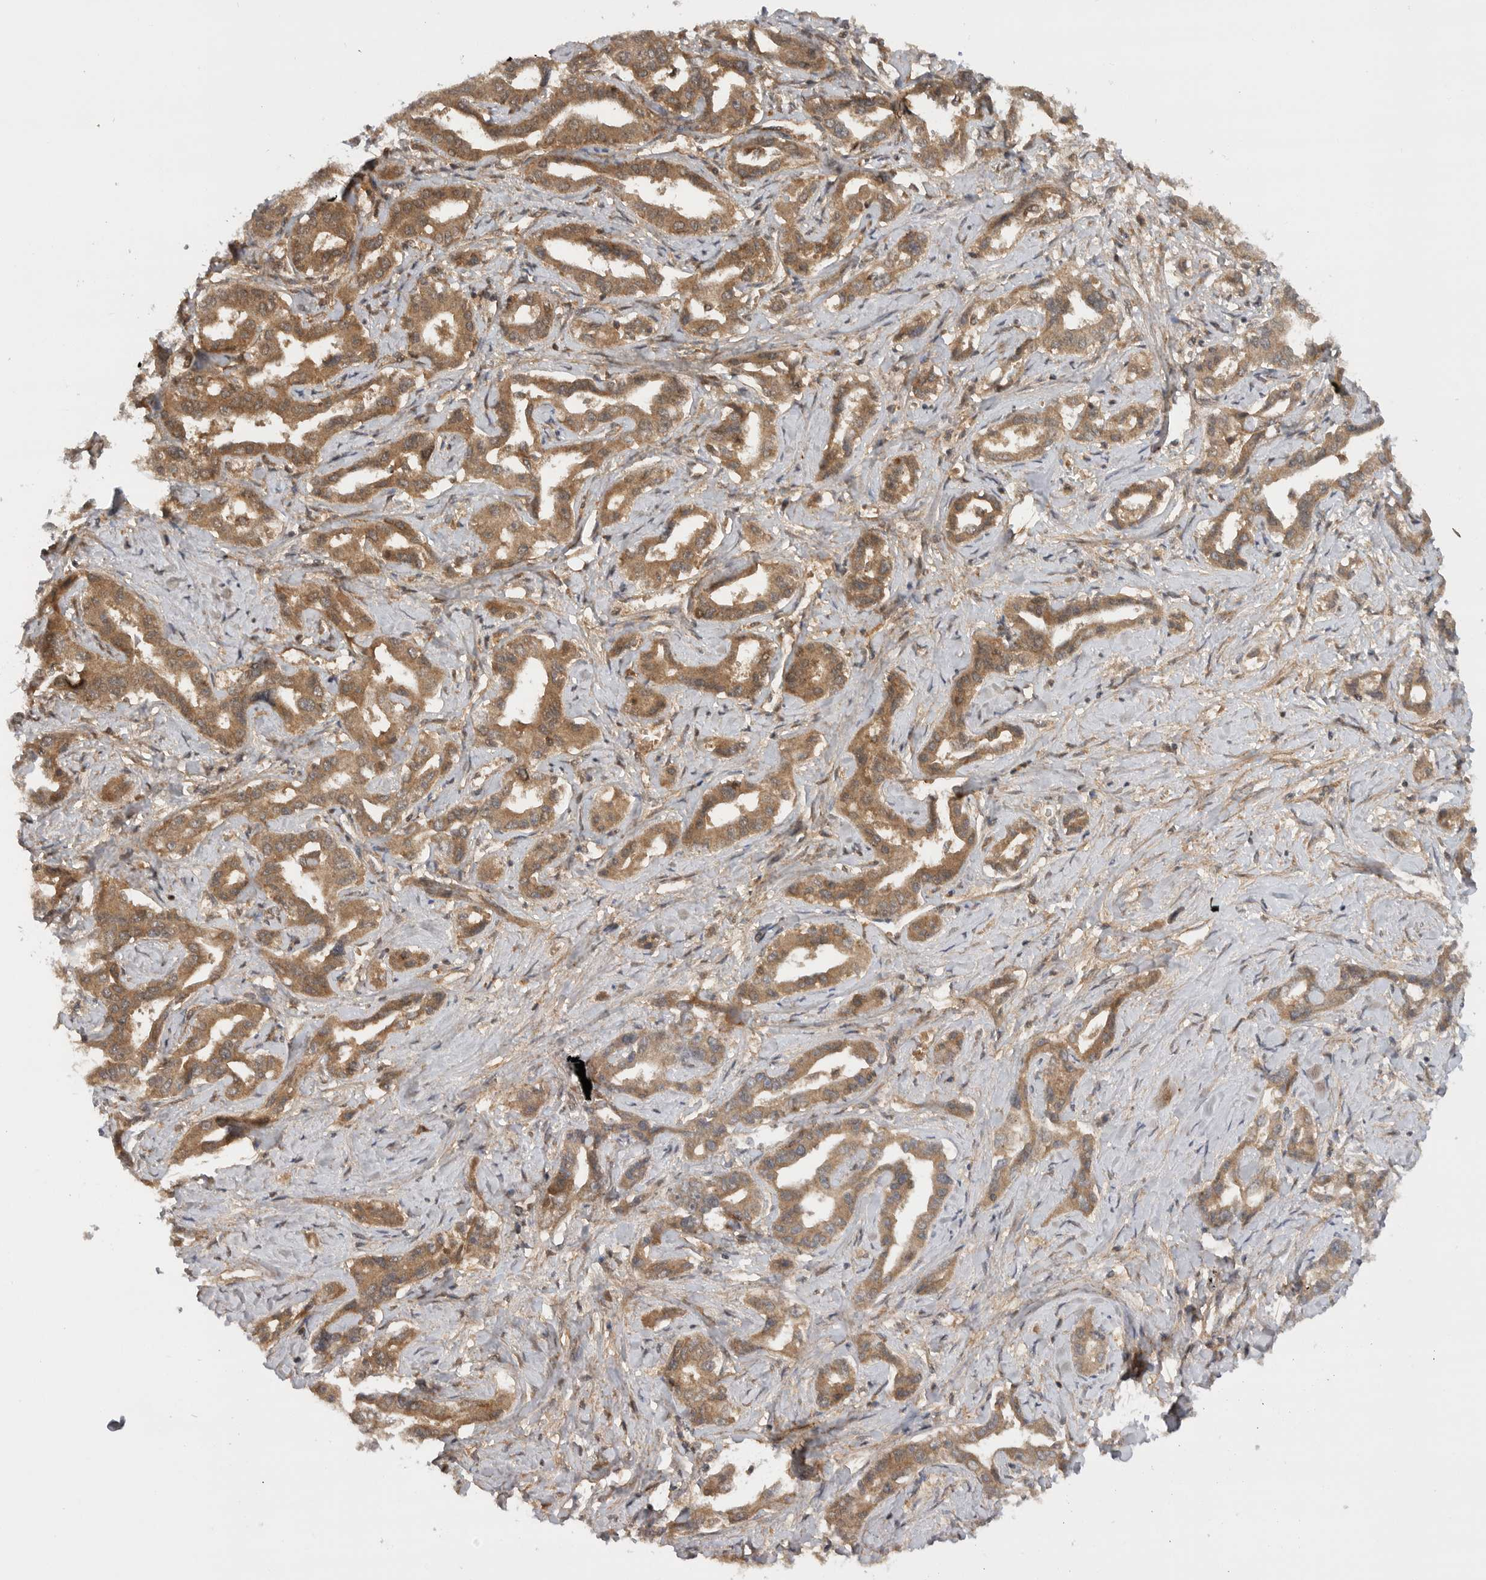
{"staining": {"intensity": "moderate", "quantity": ">75%", "location": "cytoplasmic/membranous"}, "tissue": "liver cancer", "cell_type": "Tumor cells", "image_type": "cancer", "snomed": [{"axis": "morphology", "description": "Cholangiocarcinoma"}, {"axis": "topography", "description": "Liver"}], "caption": "Tumor cells show medium levels of moderate cytoplasmic/membranous expression in about >75% of cells in liver cancer (cholangiocarcinoma). (DAB (3,3'-diaminobenzidine) IHC, brown staining for protein, blue staining for nuclei).", "gene": "PRDX4", "patient": {"sex": "male", "age": 59}}